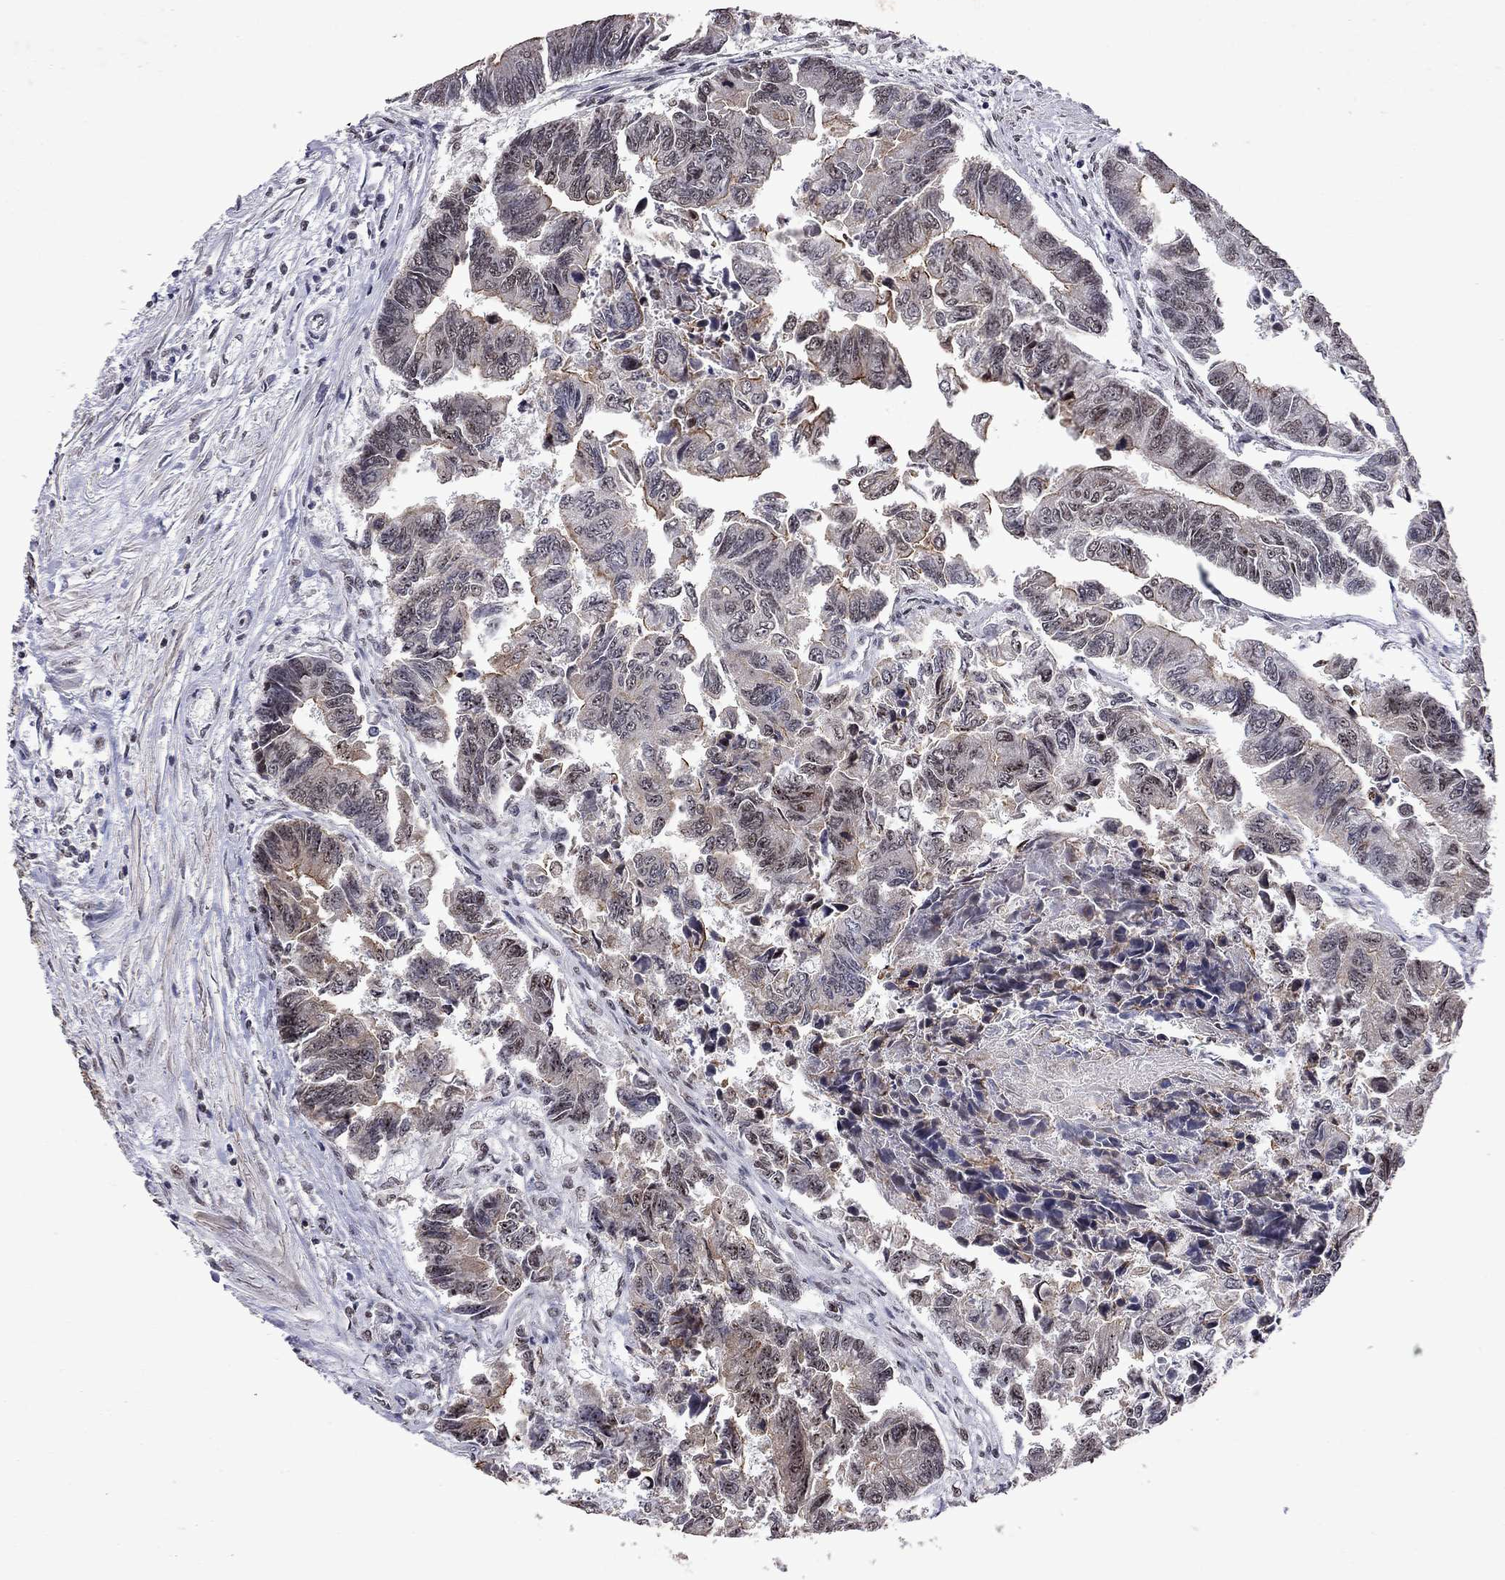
{"staining": {"intensity": "weak", "quantity": "<25%", "location": "cytoplasmic/membranous,nuclear"}, "tissue": "colorectal cancer", "cell_type": "Tumor cells", "image_type": "cancer", "snomed": [{"axis": "morphology", "description": "Adenocarcinoma, NOS"}, {"axis": "topography", "description": "Colon"}], "caption": "A histopathology image of human colorectal cancer is negative for staining in tumor cells.", "gene": "SPOUT1", "patient": {"sex": "female", "age": 65}}